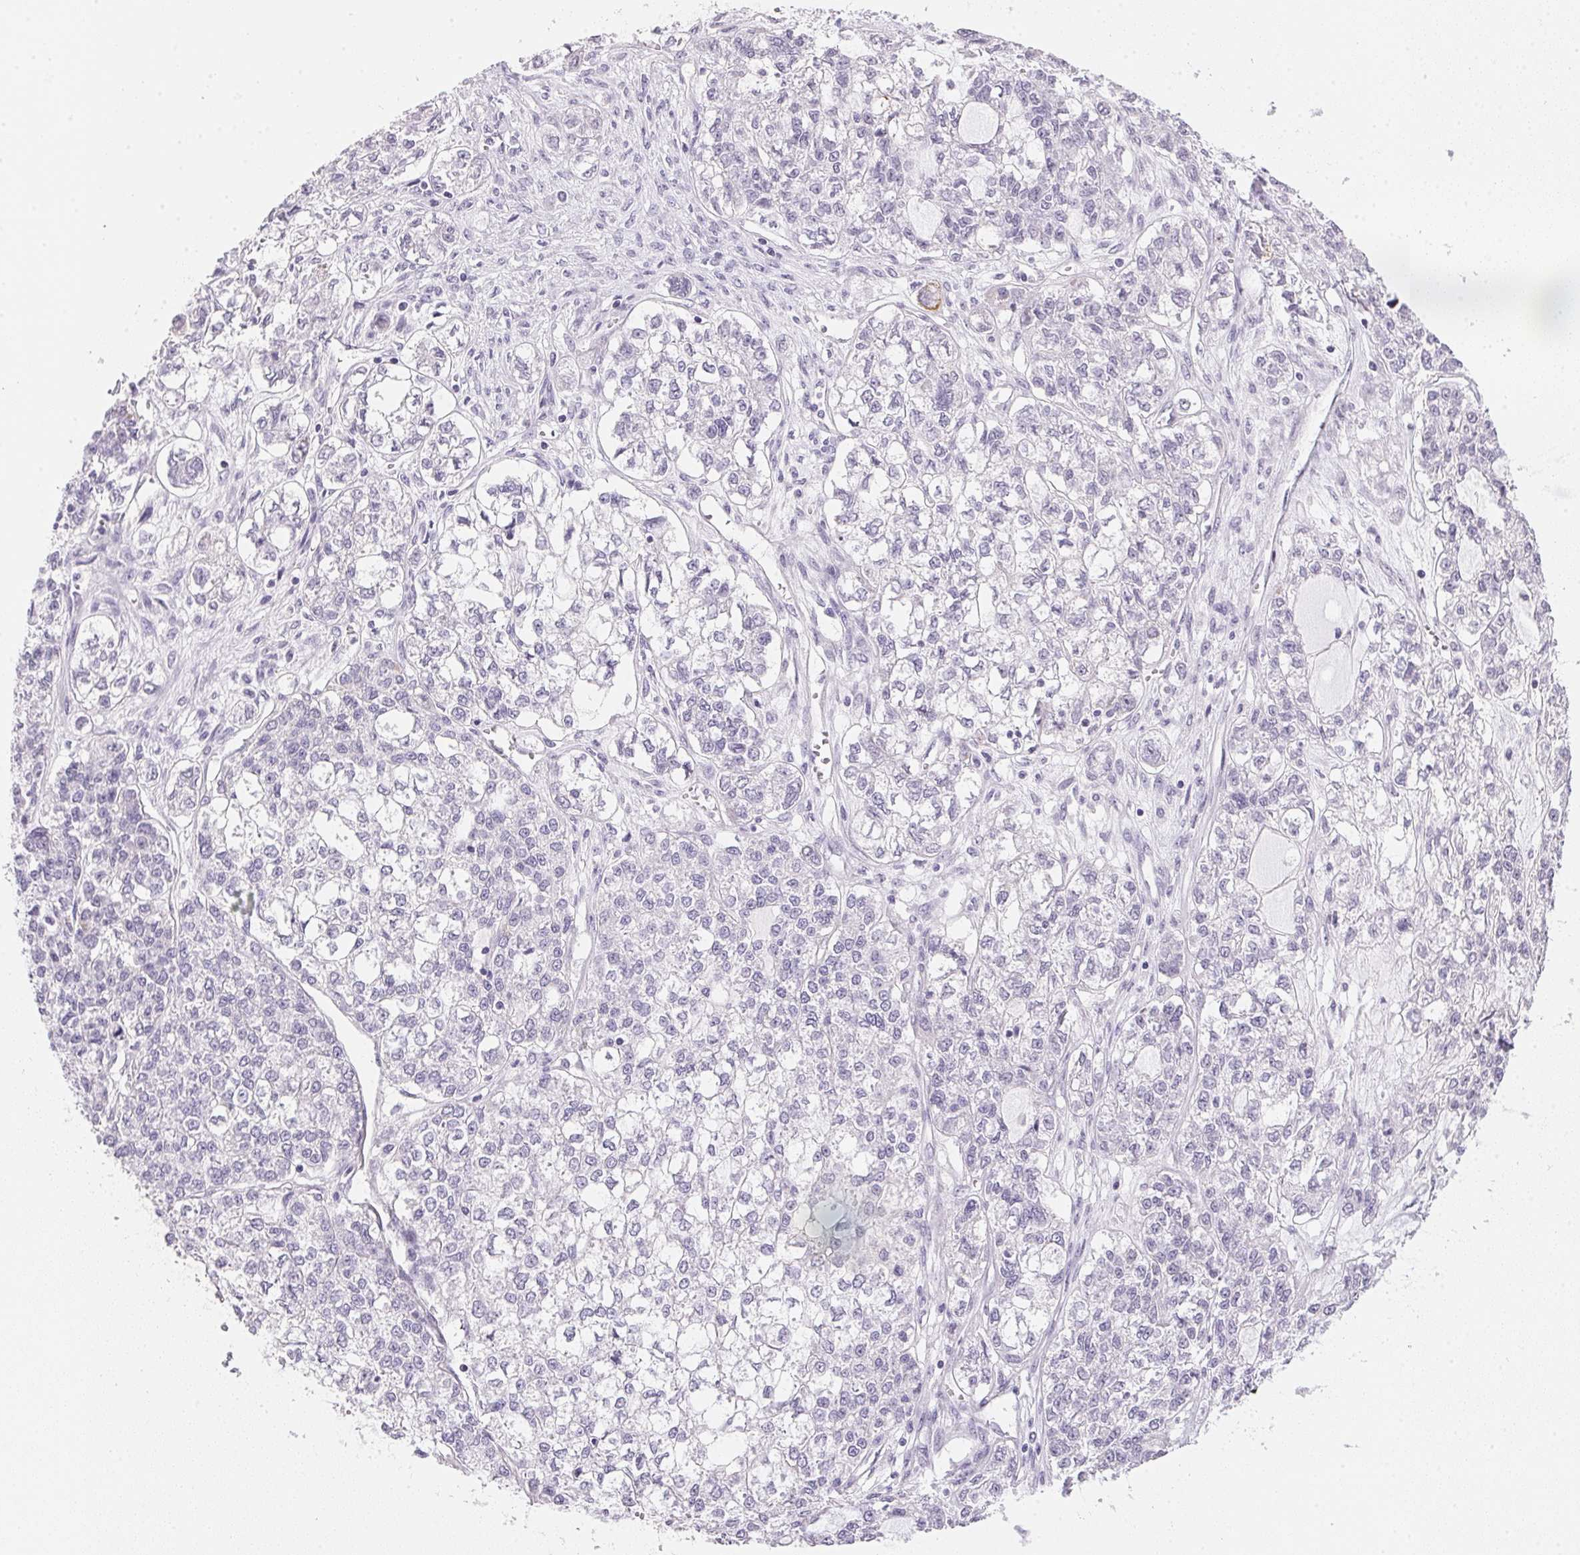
{"staining": {"intensity": "negative", "quantity": "none", "location": "none"}, "tissue": "ovarian cancer", "cell_type": "Tumor cells", "image_type": "cancer", "snomed": [{"axis": "morphology", "description": "Carcinoma, endometroid"}, {"axis": "topography", "description": "Ovary"}], "caption": "IHC histopathology image of ovarian cancer stained for a protein (brown), which exhibits no staining in tumor cells.", "gene": "GIPC2", "patient": {"sex": "female", "age": 64}}